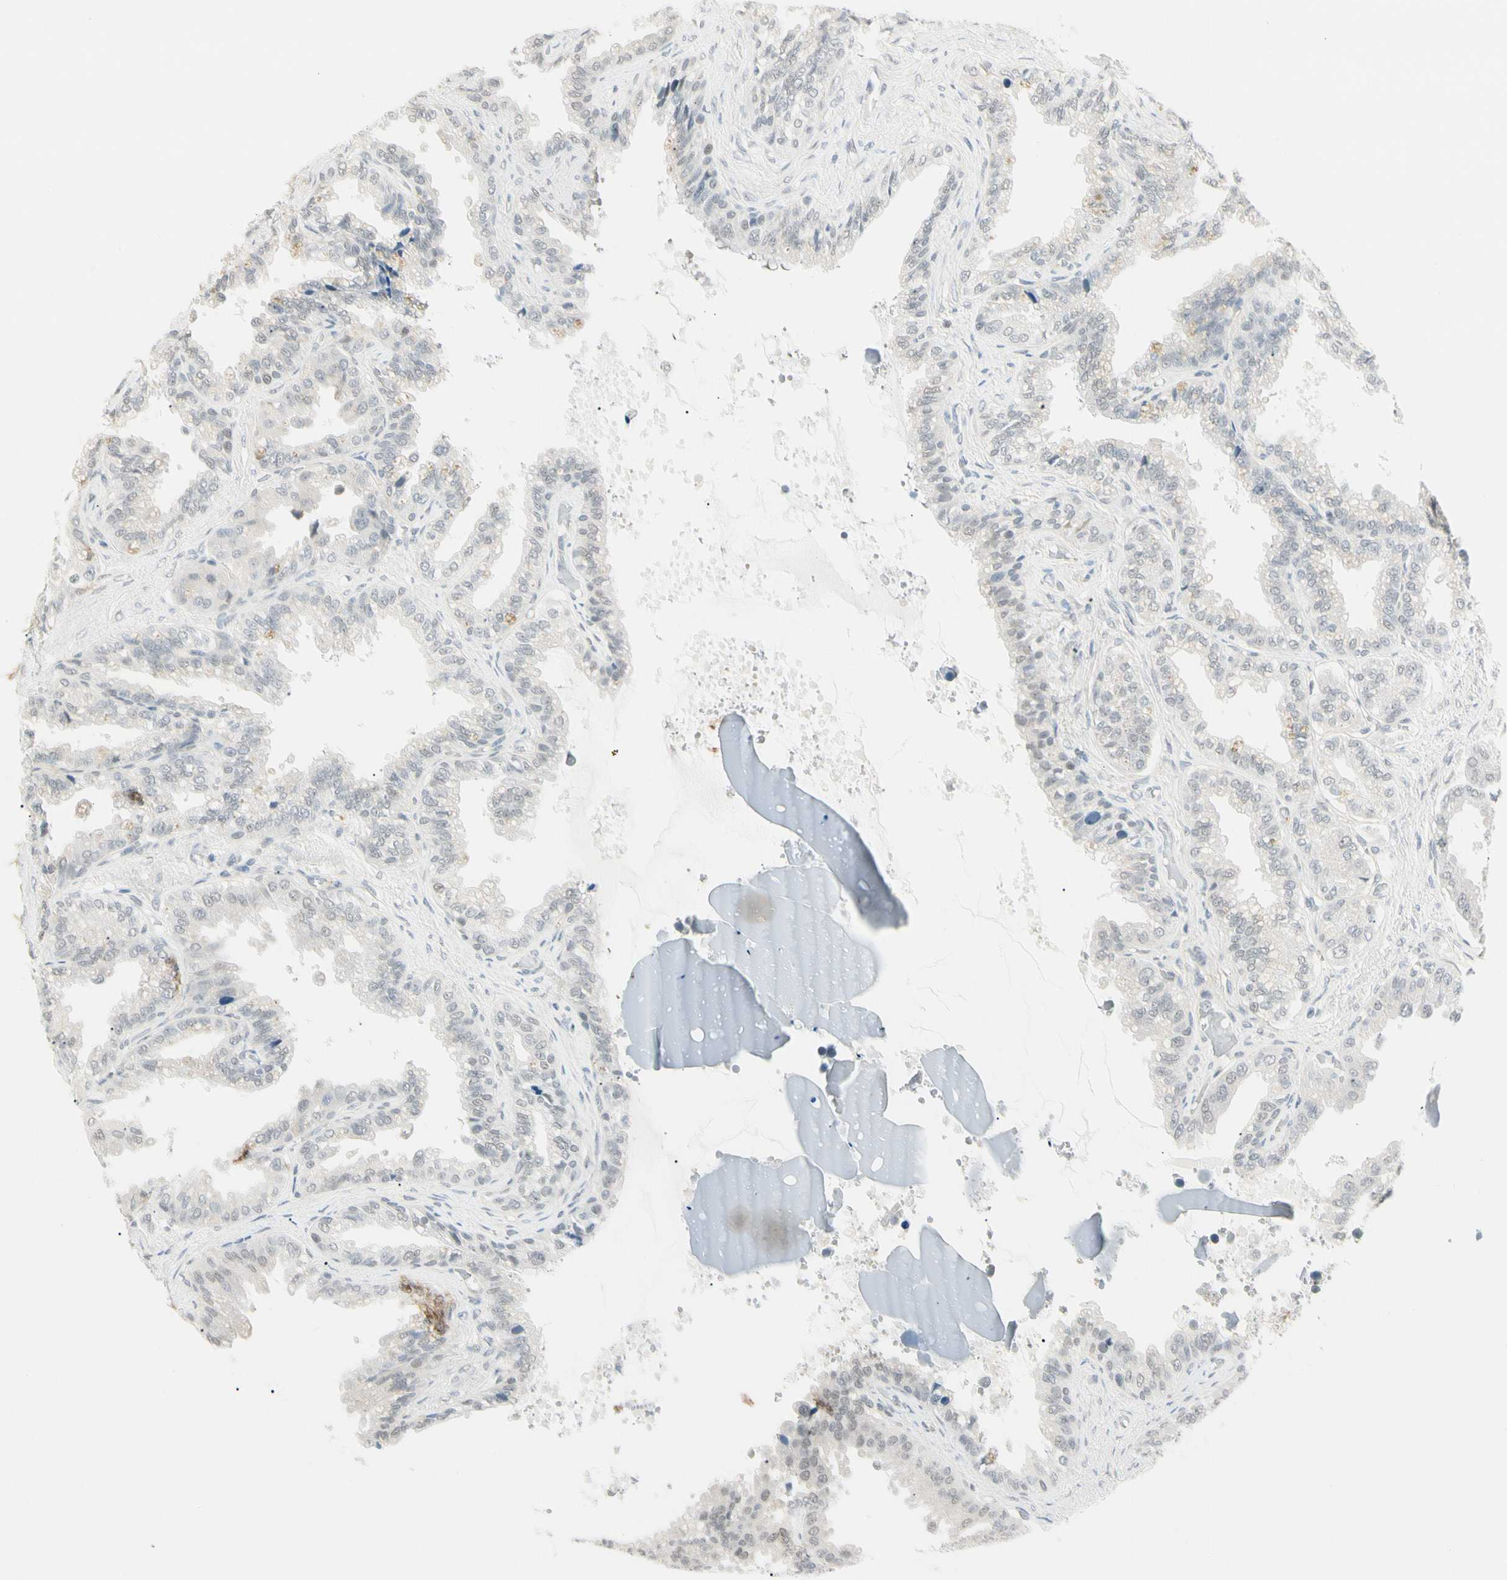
{"staining": {"intensity": "negative", "quantity": "none", "location": "none"}, "tissue": "seminal vesicle", "cell_type": "Glandular cells", "image_type": "normal", "snomed": [{"axis": "morphology", "description": "Normal tissue, NOS"}, {"axis": "topography", "description": "Seminal veicle"}], "caption": "IHC micrograph of unremarkable human seminal vesicle stained for a protein (brown), which displays no positivity in glandular cells.", "gene": "ASPN", "patient": {"sex": "male", "age": 46}}